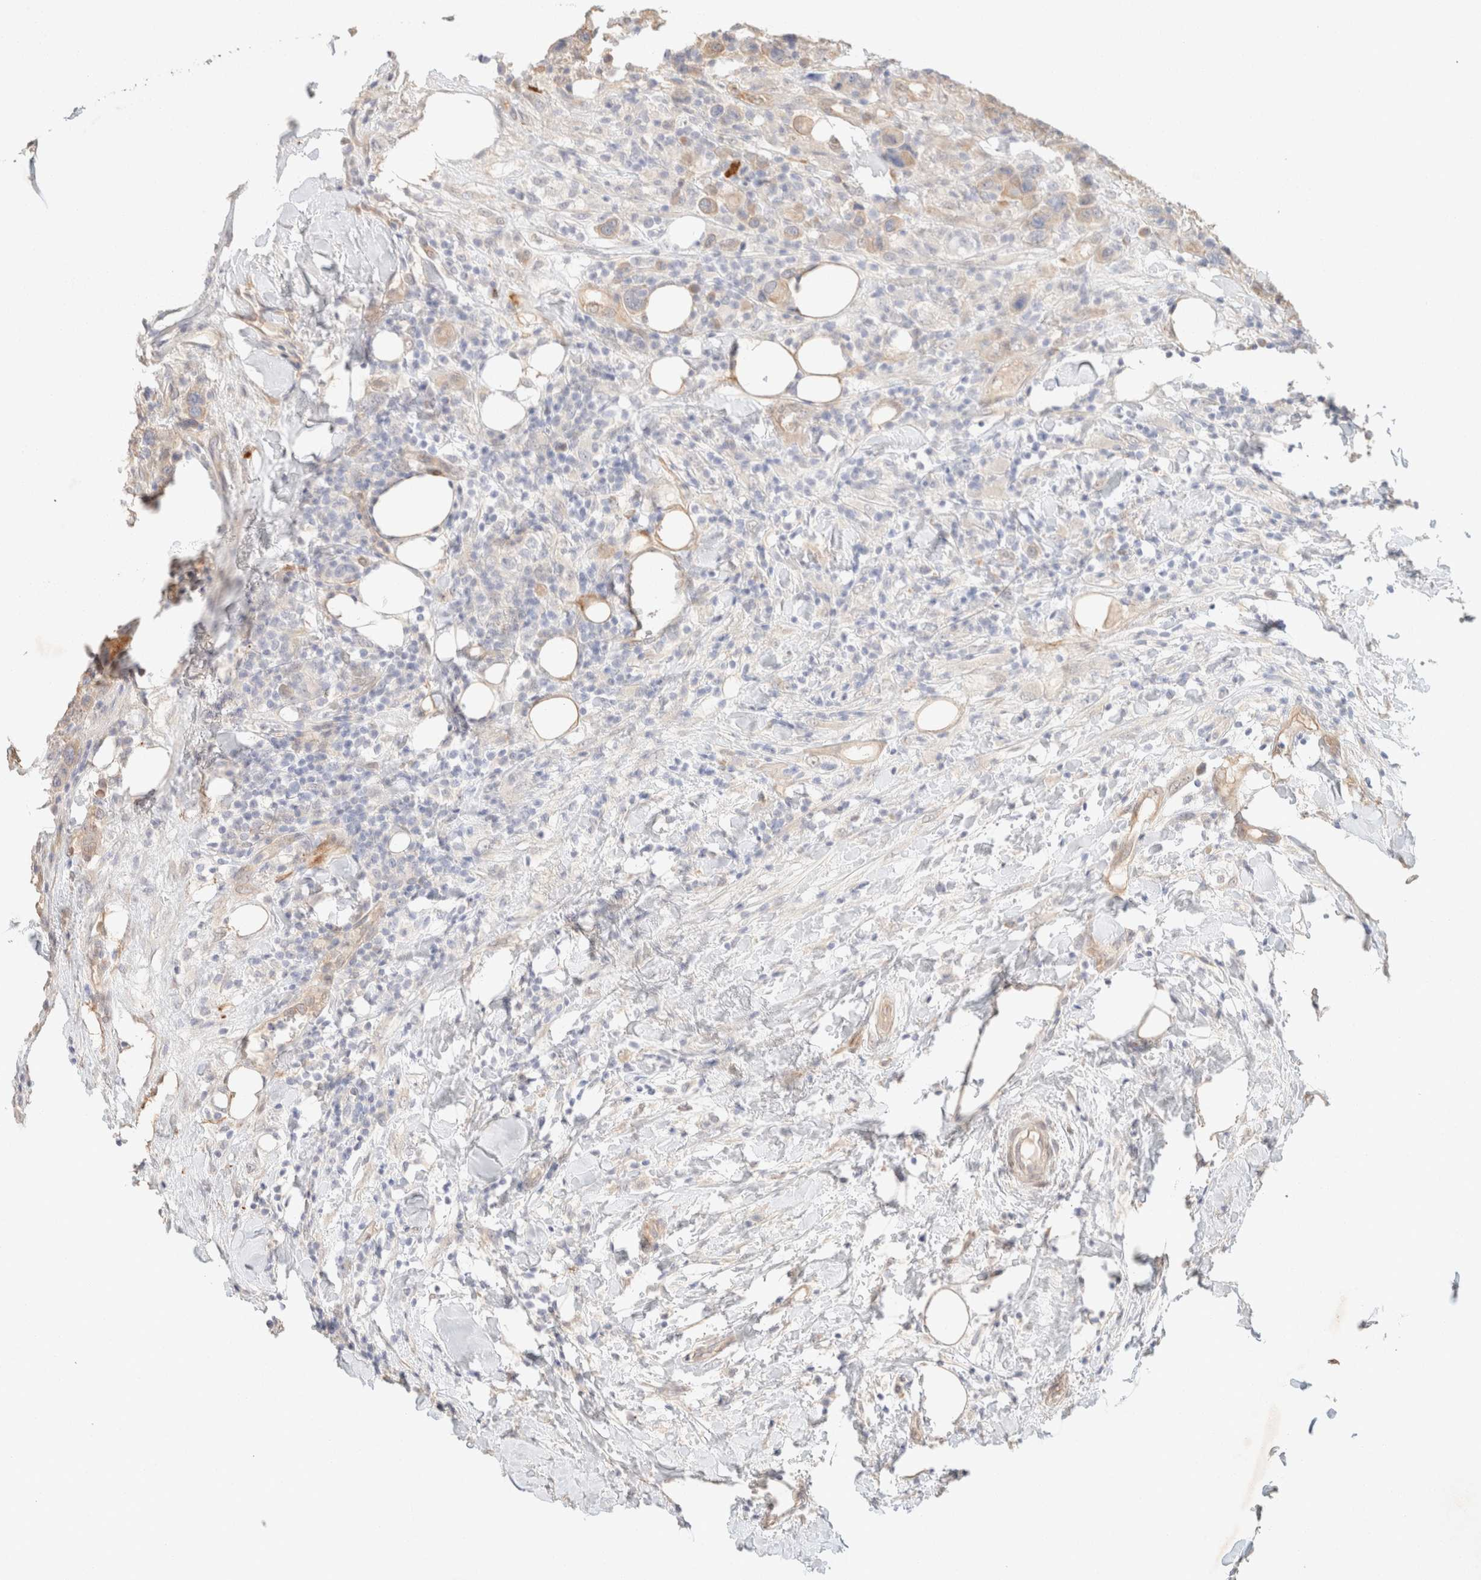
{"staining": {"intensity": "weak", "quantity": "25%-75%", "location": "cytoplasmic/membranous"}, "tissue": "breast cancer", "cell_type": "Tumor cells", "image_type": "cancer", "snomed": [{"axis": "morphology", "description": "Duct carcinoma"}, {"axis": "topography", "description": "Breast"}], "caption": "Immunohistochemical staining of human intraductal carcinoma (breast) displays weak cytoplasmic/membranous protein expression in approximately 25%-75% of tumor cells.", "gene": "CSNK1E", "patient": {"sex": "female", "age": 37}}